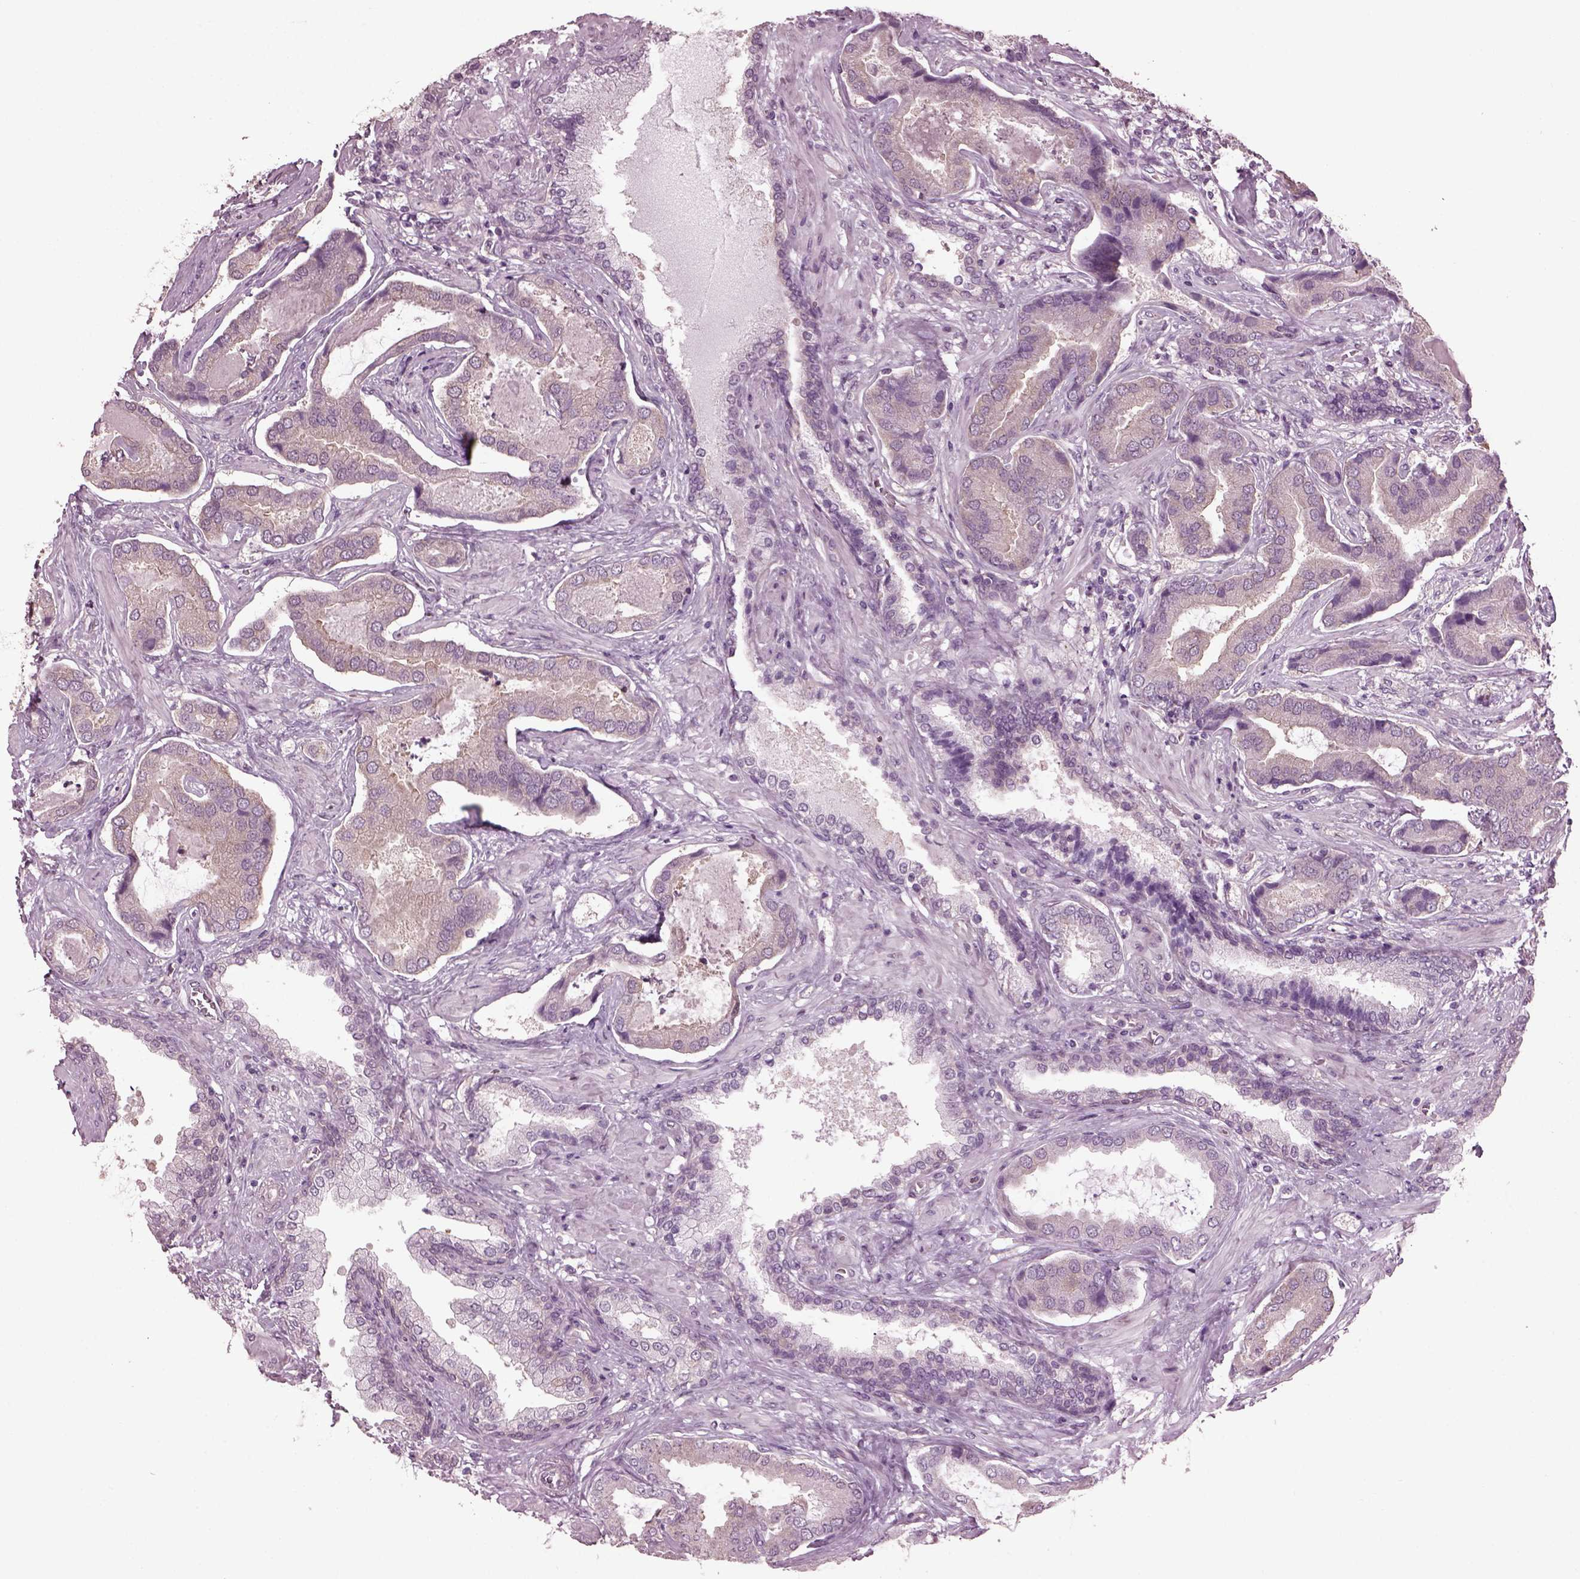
{"staining": {"intensity": "weak", "quantity": ">75%", "location": "cytoplasmic/membranous"}, "tissue": "prostate cancer", "cell_type": "Tumor cells", "image_type": "cancer", "snomed": [{"axis": "morphology", "description": "Adenocarcinoma, NOS"}, {"axis": "topography", "description": "Prostate"}], "caption": "The photomicrograph reveals a brown stain indicating the presence of a protein in the cytoplasmic/membranous of tumor cells in adenocarcinoma (prostate).", "gene": "CABP5", "patient": {"sex": "male", "age": 64}}